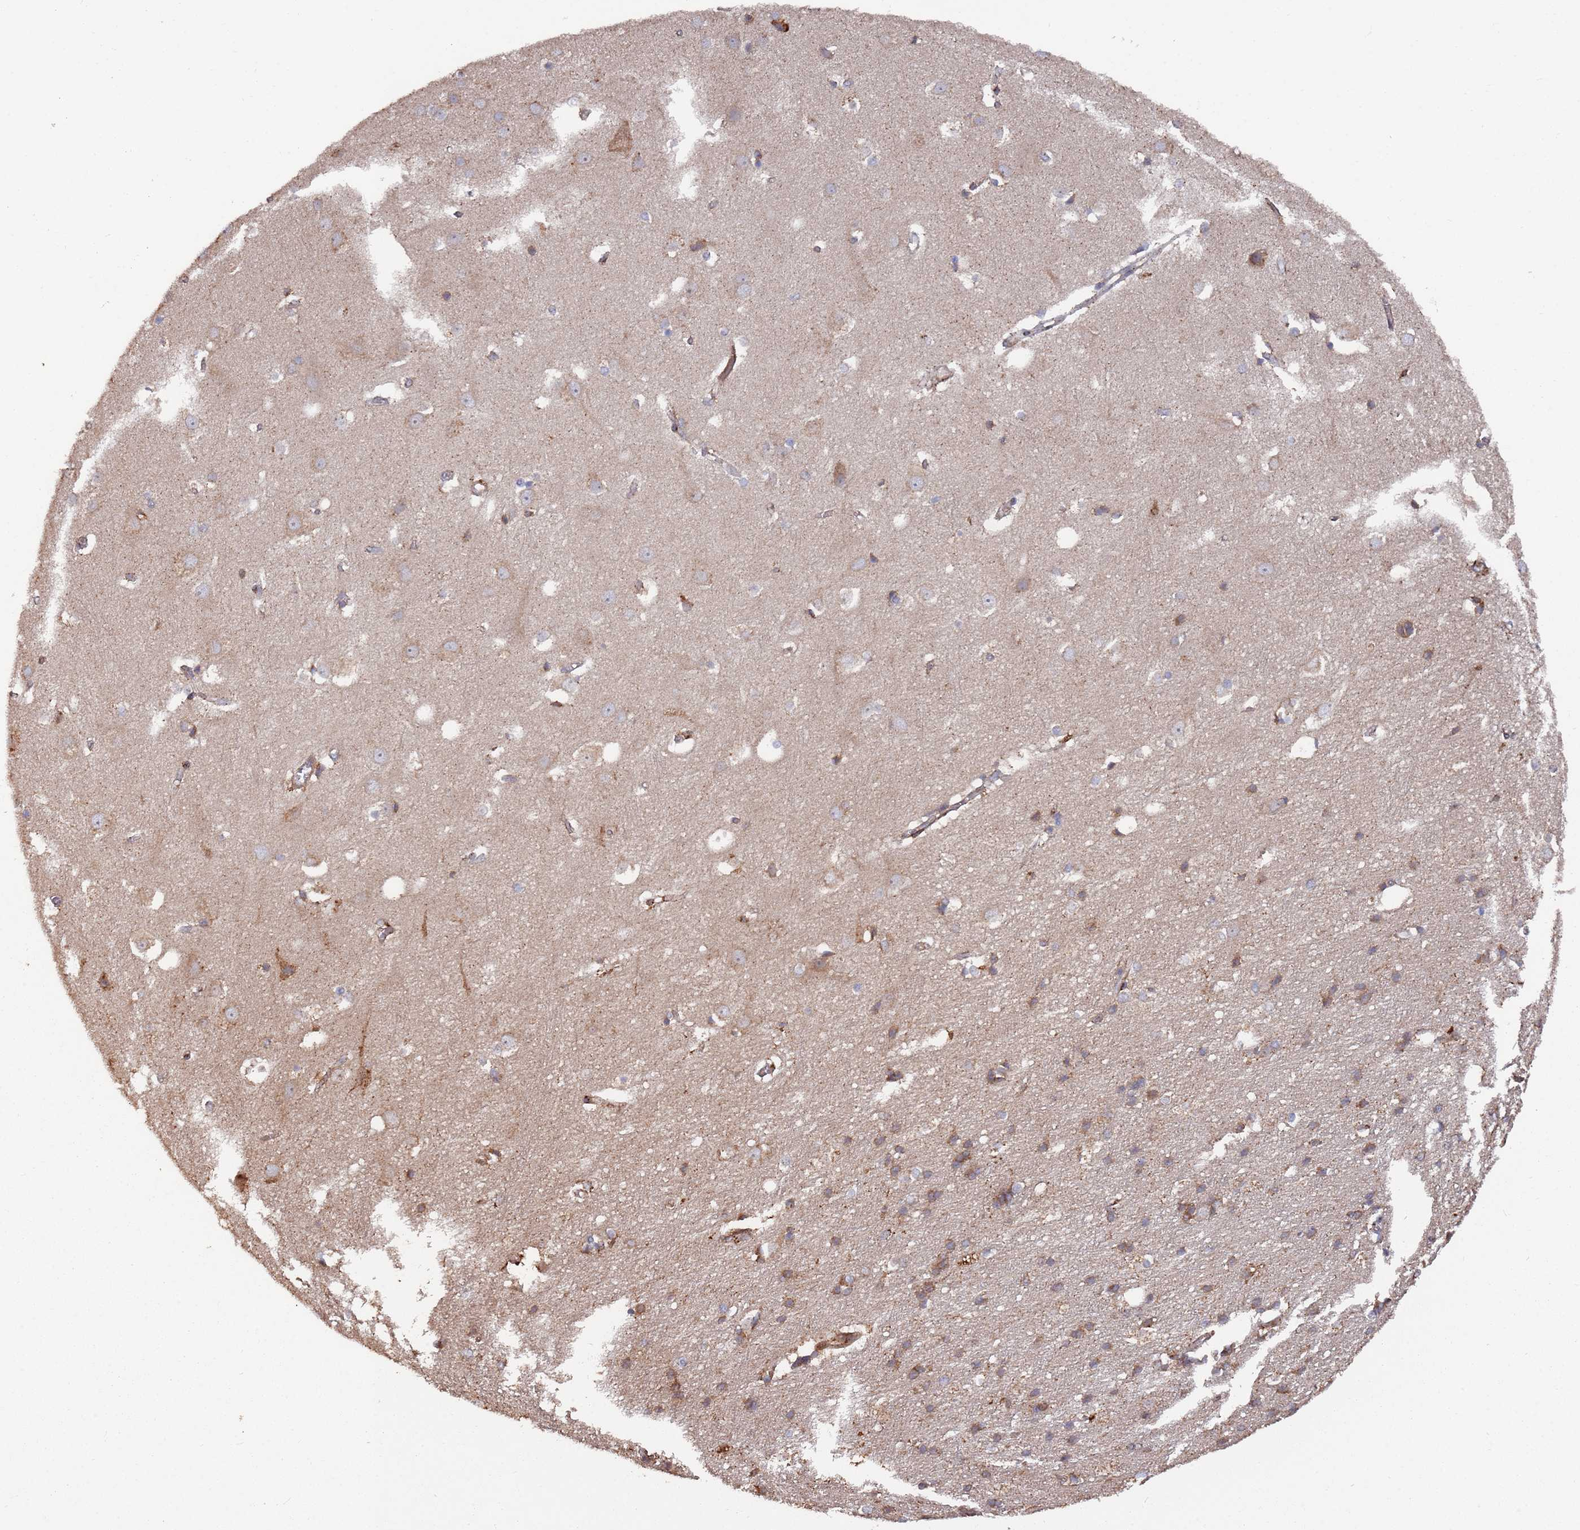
{"staining": {"intensity": "moderate", "quantity": ">75%", "location": "cytoplasmic/membranous"}, "tissue": "cerebral cortex", "cell_type": "Endothelial cells", "image_type": "normal", "snomed": [{"axis": "morphology", "description": "Normal tissue, NOS"}, {"axis": "topography", "description": "Cerebral cortex"}], "caption": "Immunohistochemistry micrograph of unremarkable cerebral cortex: cerebral cortex stained using IHC exhibits medium levels of moderate protein expression localized specifically in the cytoplasmic/membranous of endothelial cells, appearing as a cytoplasmic/membranous brown color.", "gene": "LACC1", "patient": {"sex": "male", "age": 54}}